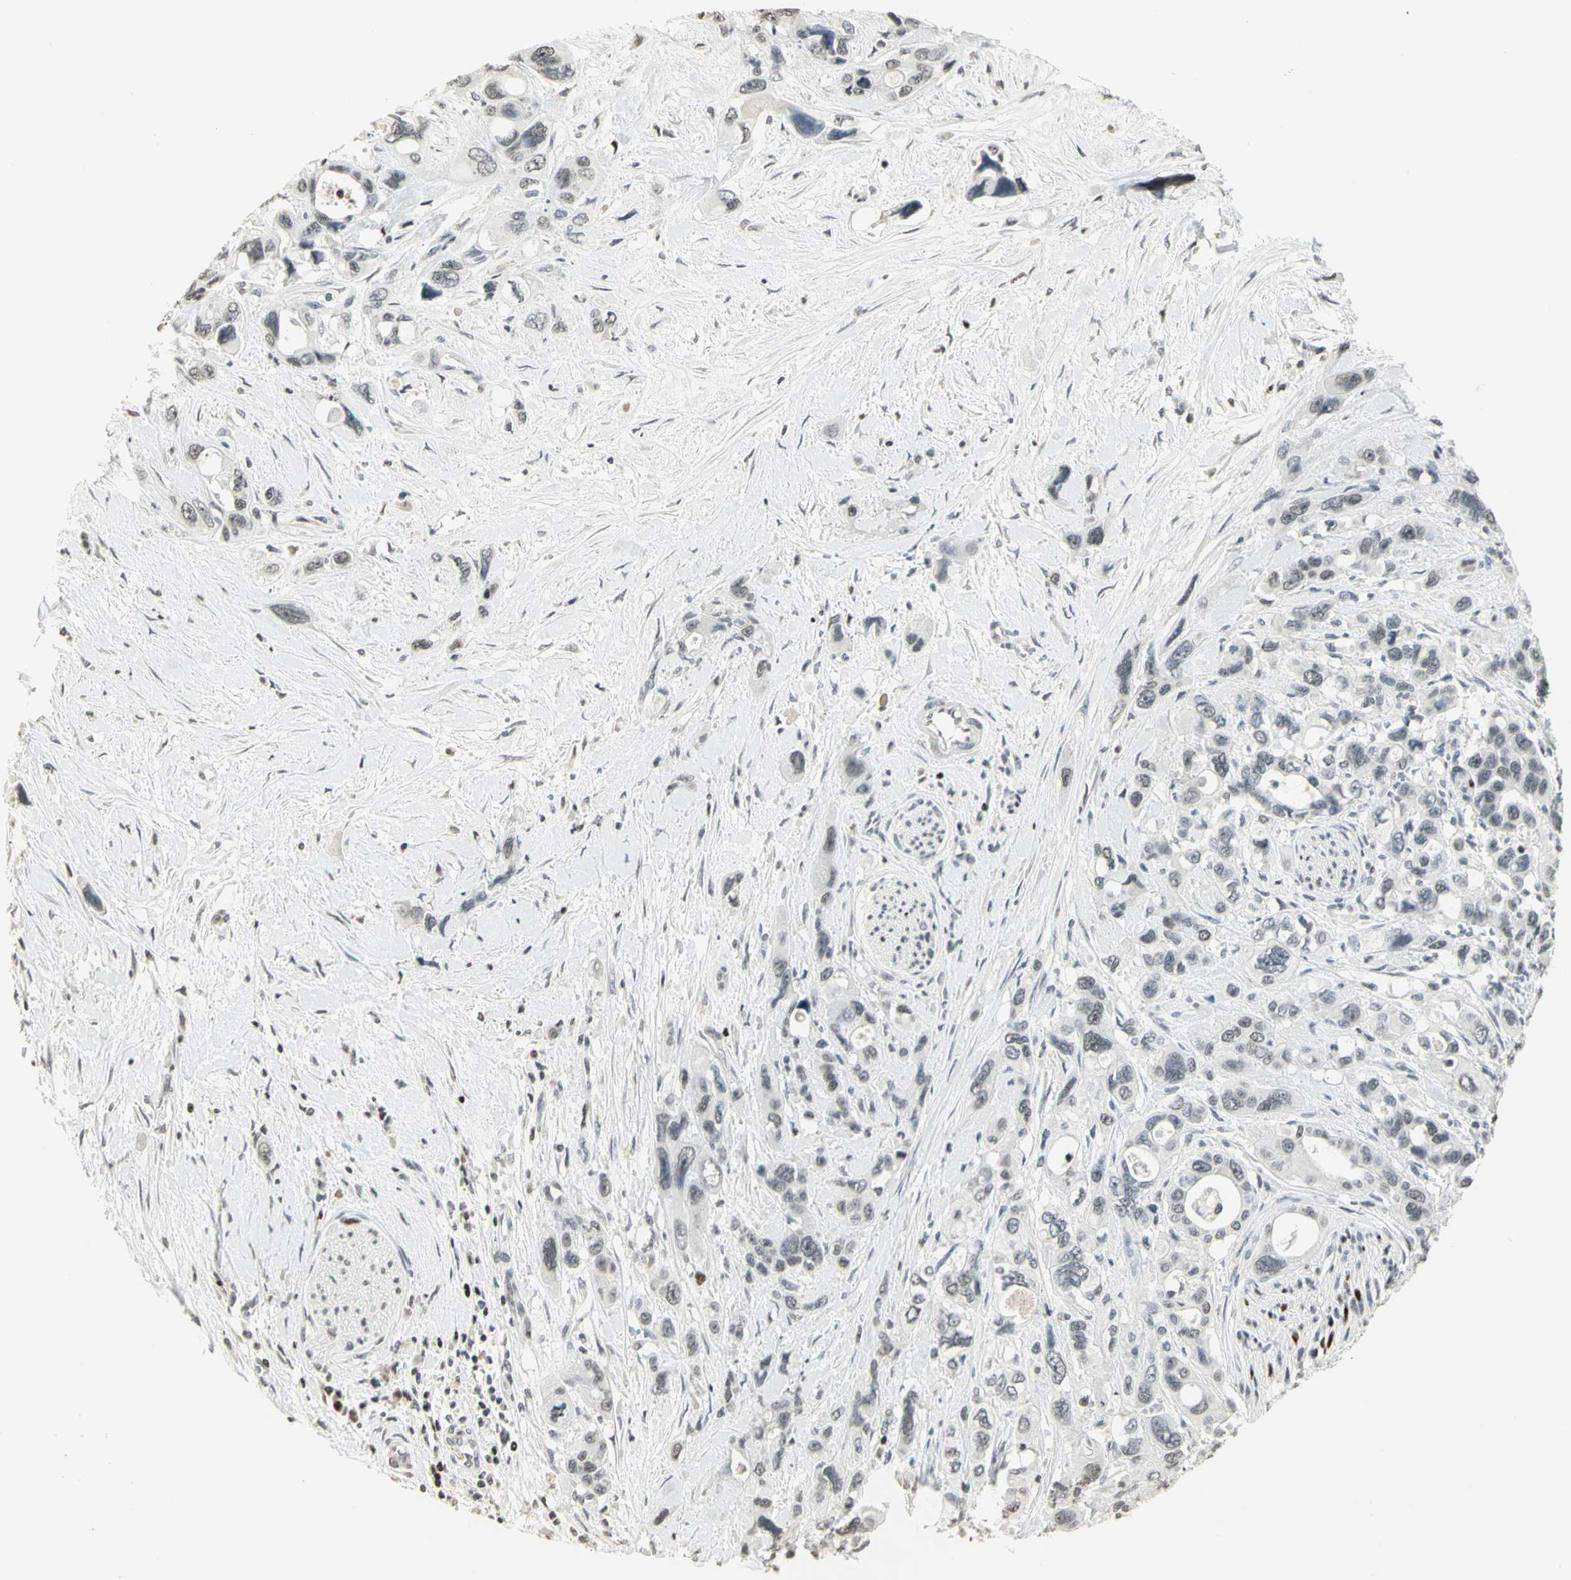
{"staining": {"intensity": "negative", "quantity": "none", "location": "none"}, "tissue": "pancreatic cancer", "cell_type": "Tumor cells", "image_type": "cancer", "snomed": [{"axis": "morphology", "description": "Adenocarcinoma, NOS"}, {"axis": "topography", "description": "Pancreas"}], "caption": "There is no significant positivity in tumor cells of pancreatic cancer. (Immunohistochemistry (ihc), brightfield microscopy, high magnification).", "gene": "KDM1A", "patient": {"sex": "male", "age": 46}}